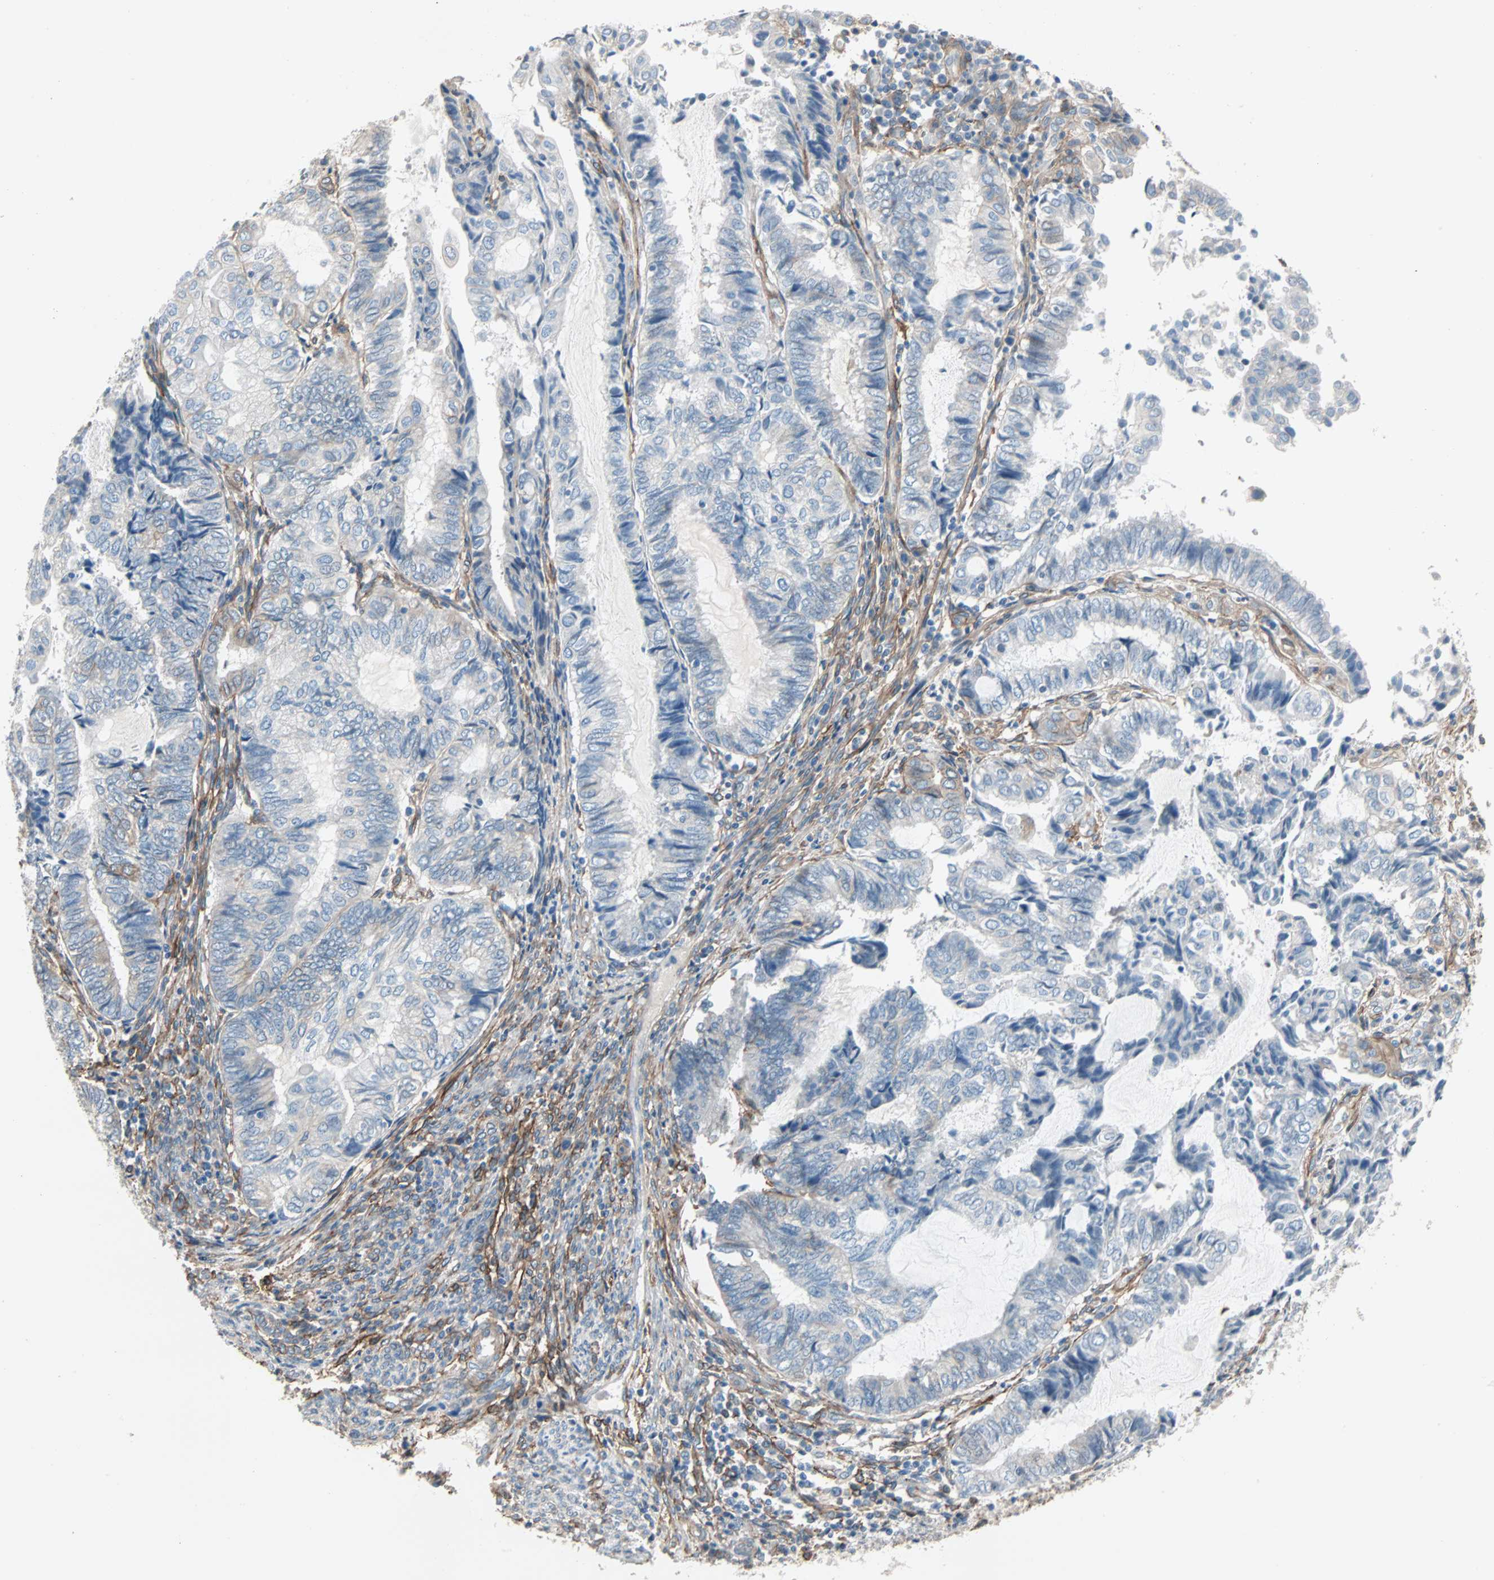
{"staining": {"intensity": "negative", "quantity": "none", "location": "none"}, "tissue": "endometrial cancer", "cell_type": "Tumor cells", "image_type": "cancer", "snomed": [{"axis": "morphology", "description": "Adenocarcinoma, NOS"}, {"axis": "topography", "description": "Uterus"}, {"axis": "topography", "description": "Endometrium"}], "caption": "The histopathology image shows no significant positivity in tumor cells of endometrial cancer.", "gene": "EPB41L2", "patient": {"sex": "female", "age": 70}}